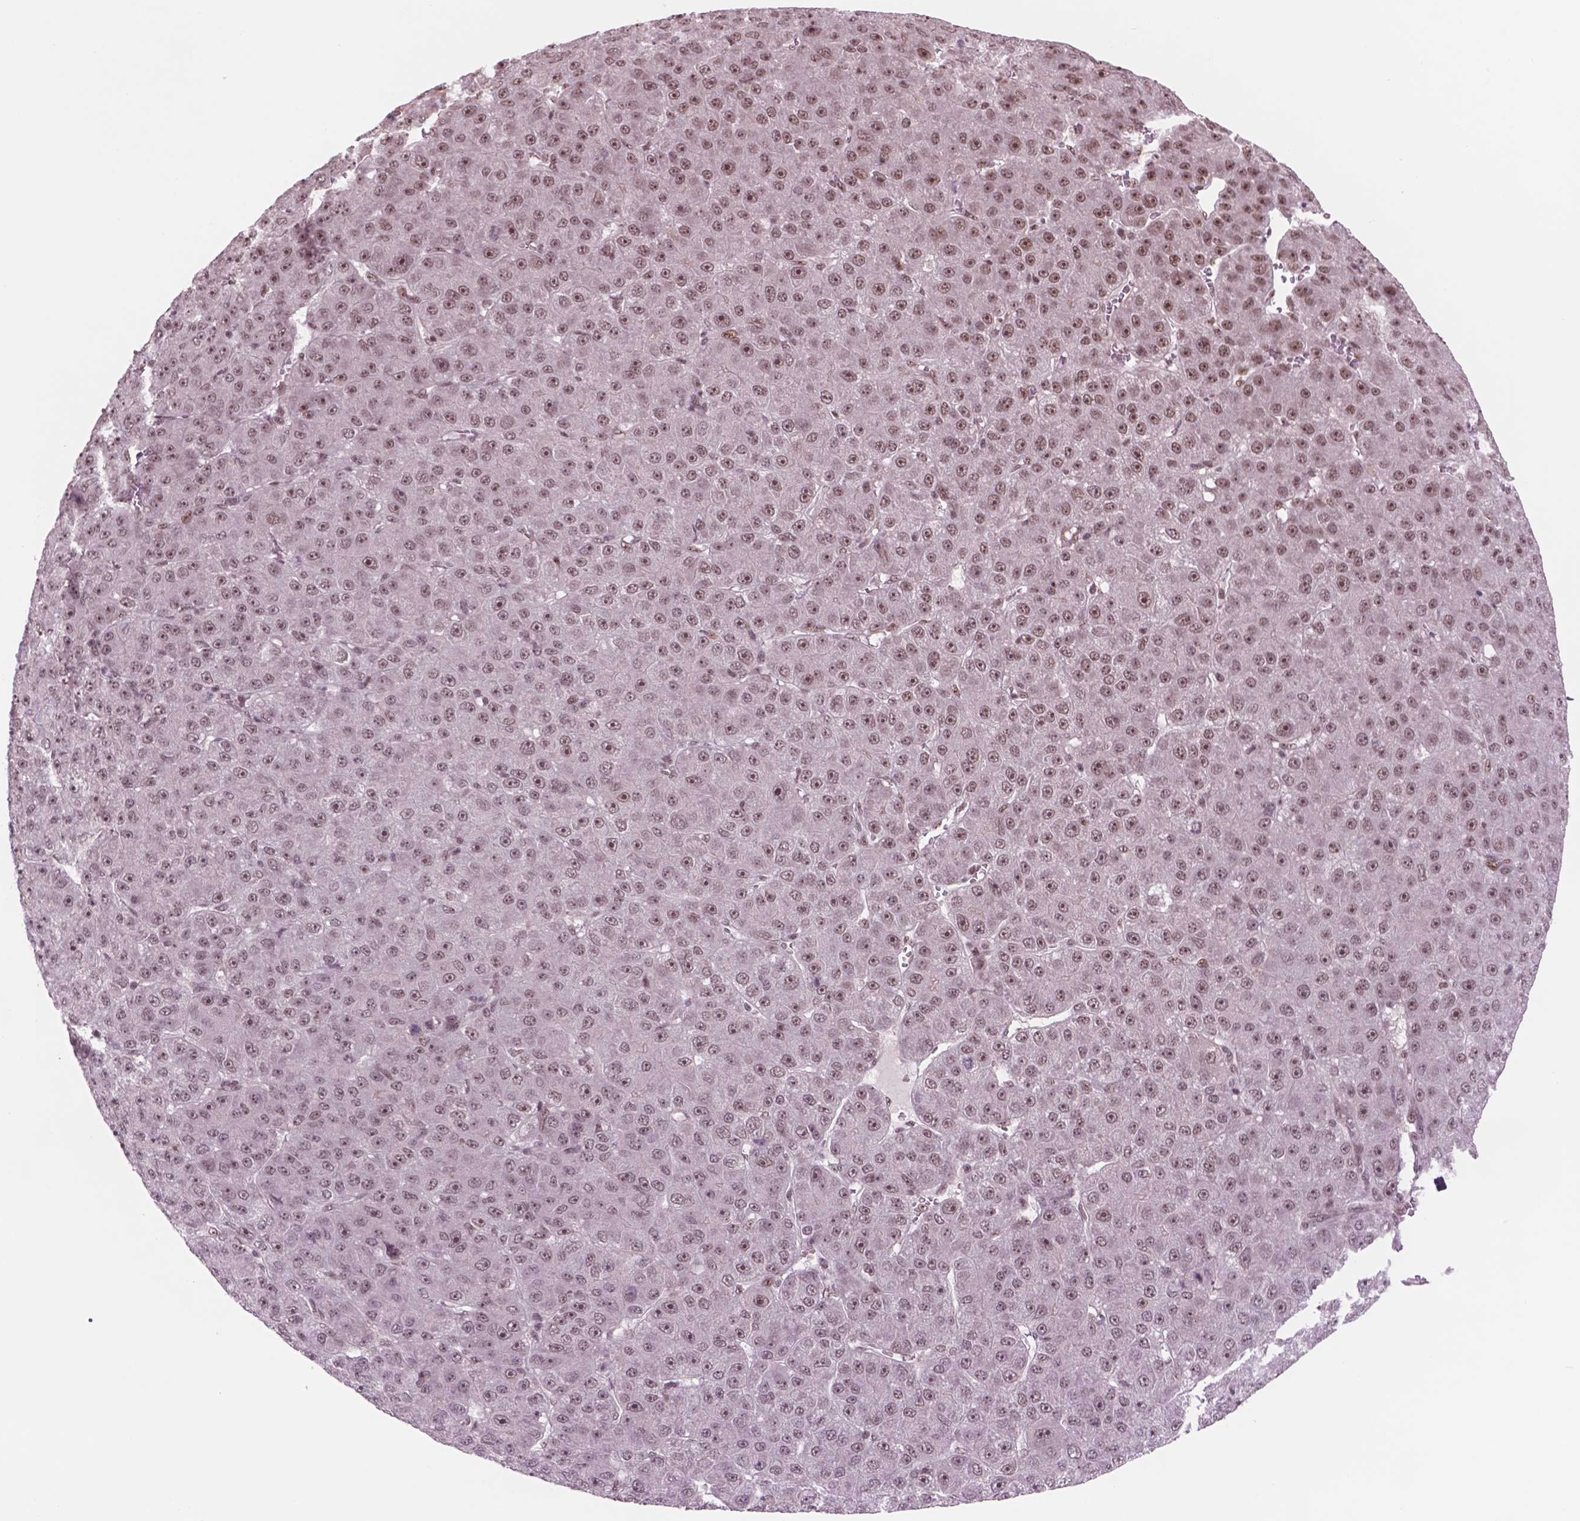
{"staining": {"intensity": "moderate", "quantity": "25%-75%", "location": "nuclear"}, "tissue": "liver cancer", "cell_type": "Tumor cells", "image_type": "cancer", "snomed": [{"axis": "morphology", "description": "Carcinoma, Hepatocellular, NOS"}, {"axis": "topography", "description": "Liver"}], "caption": "A high-resolution histopathology image shows IHC staining of liver cancer, which exhibits moderate nuclear positivity in approximately 25%-75% of tumor cells.", "gene": "POLR2E", "patient": {"sex": "male", "age": 67}}